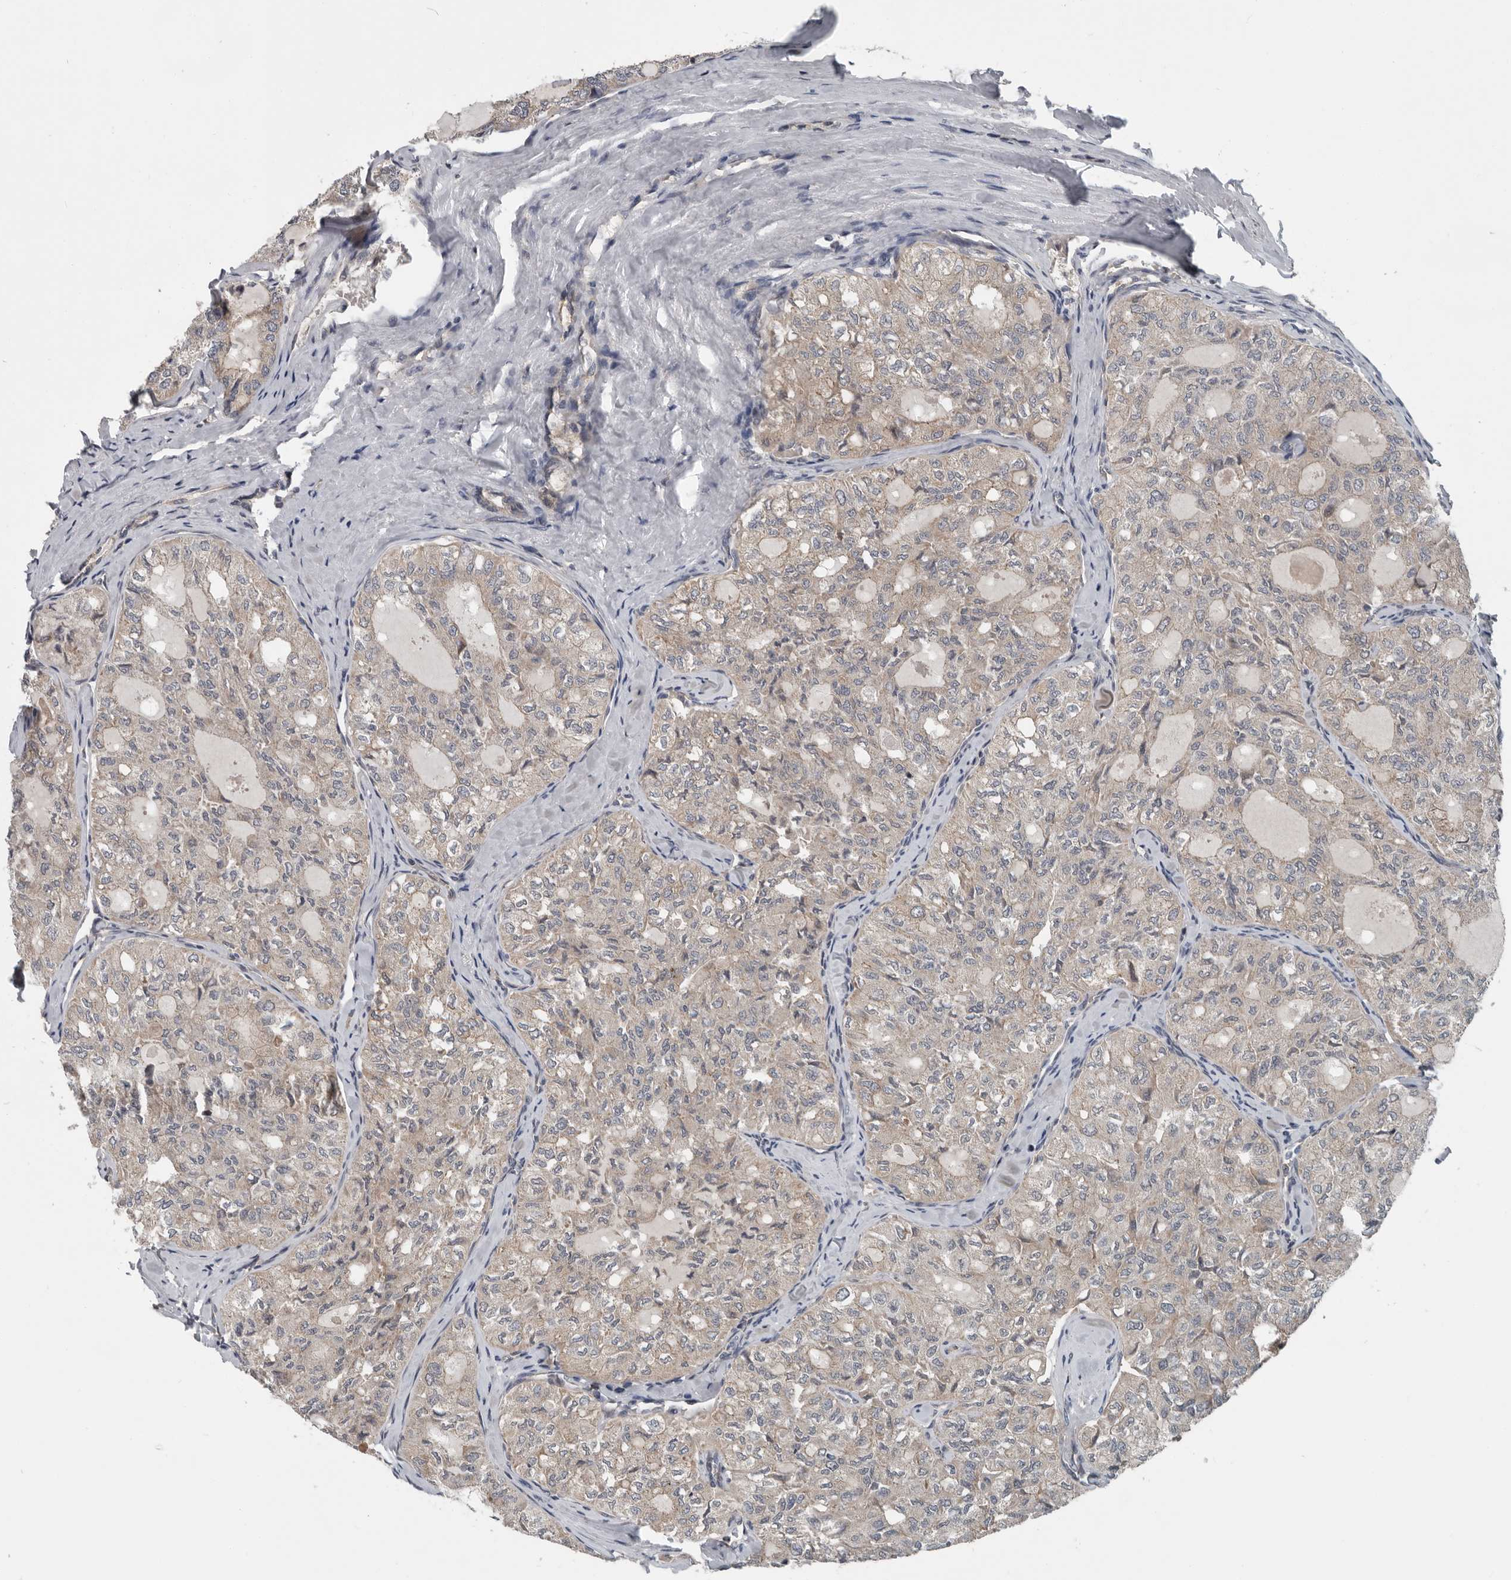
{"staining": {"intensity": "weak", "quantity": "25%-75%", "location": "cytoplasmic/membranous"}, "tissue": "thyroid cancer", "cell_type": "Tumor cells", "image_type": "cancer", "snomed": [{"axis": "morphology", "description": "Follicular adenoma carcinoma, NOS"}, {"axis": "topography", "description": "Thyroid gland"}], "caption": "The micrograph reveals a brown stain indicating the presence of a protein in the cytoplasmic/membranous of tumor cells in follicular adenoma carcinoma (thyroid). (DAB (3,3'-diaminobenzidine) = brown stain, brightfield microscopy at high magnification).", "gene": "TMEM199", "patient": {"sex": "male", "age": 75}}